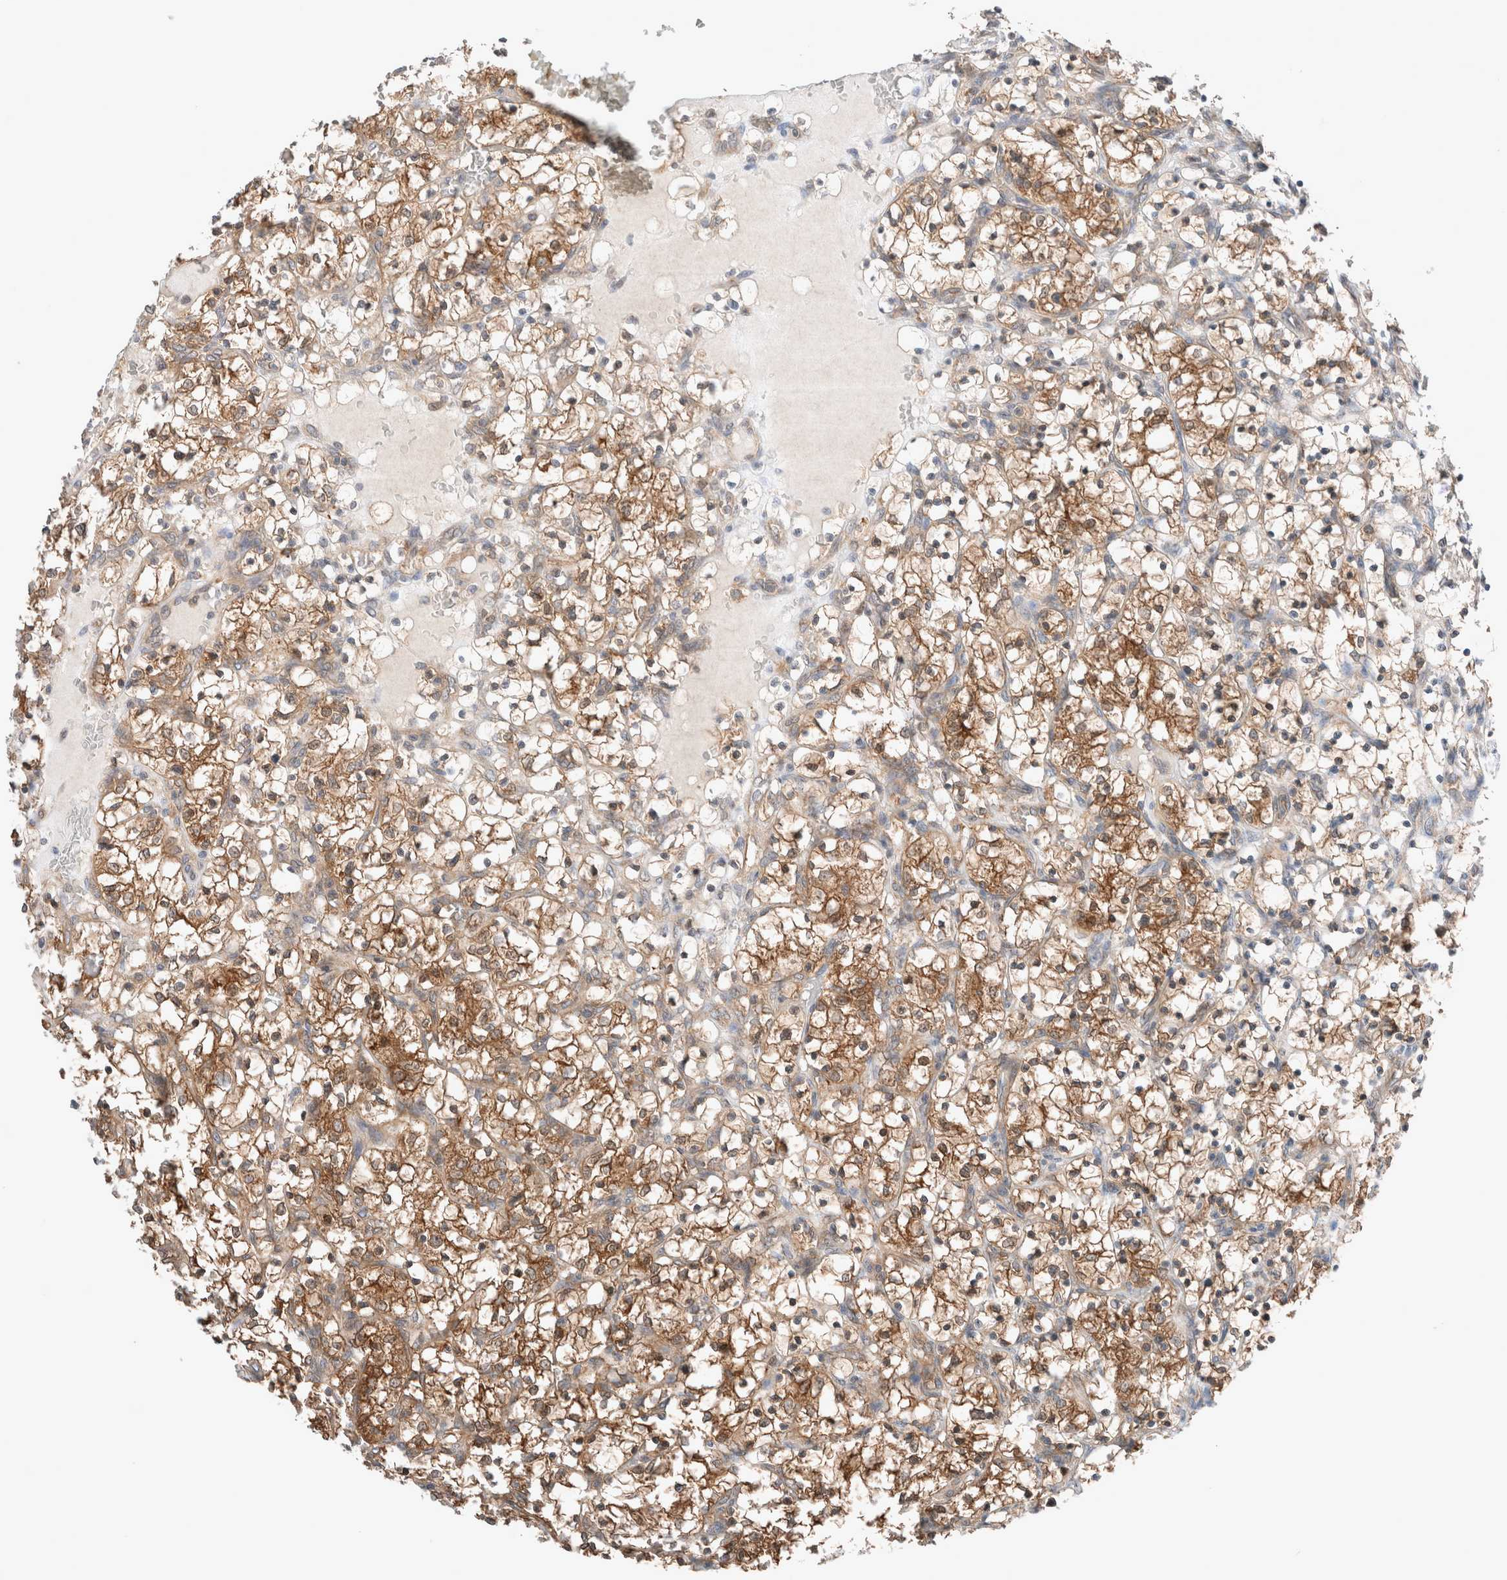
{"staining": {"intensity": "moderate", "quantity": "25%-75%", "location": "cytoplasmic/membranous,nuclear"}, "tissue": "renal cancer", "cell_type": "Tumor cells", "image_type": "cancer", "snomed": [{"axis": "morphology", "description": "Adenocarcinoma, NOS"}, {"axis": "topography", "description": "Kidney"}], "caption": "Tumor cells display moderate cytoplasmic/membranous and nuclear expression in about 25%-75% of cells in renal cancer (adenocarcinoma).", "gene": "XPNPEP1", "patient": {"sex": "female", "age": 69}}